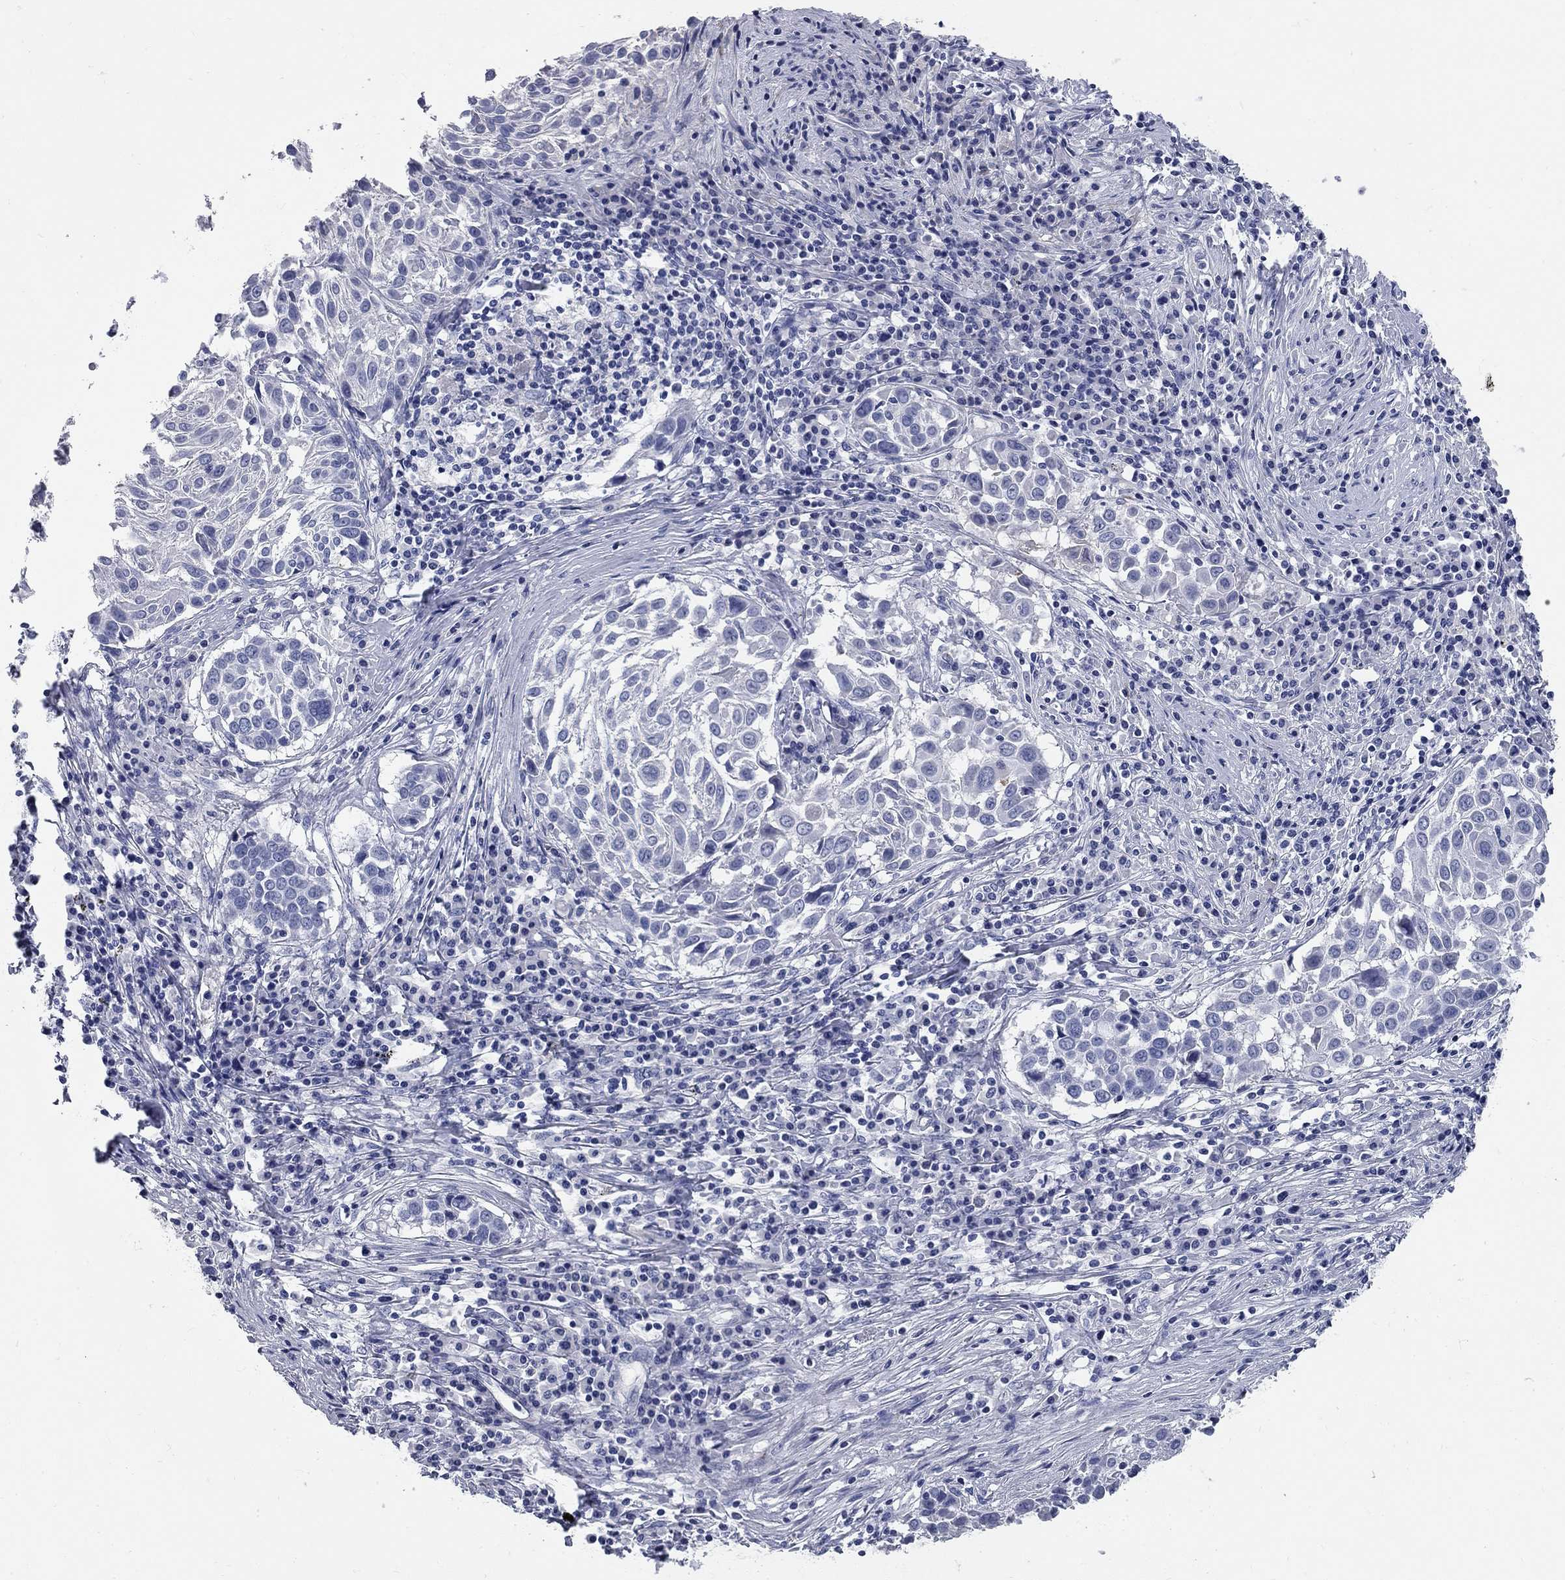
{"staining": {"intensity": "negative", "quantity": "none", "location": "none"}, "tissue": "lung cancer", "cell_type": "Tumor cells", "image_type": "cancer", "snomed": [{"axis": "morphology", "description": "Squamous cell carcinoma, NOS"}, {"axis": "topography", "description": "Lung"}], "caption": "High magnification brightfield microscopy of lung cancer (squamous cell carcinoma) stained with DAB (3,3'-diaminobenzidine) (brown) and counterstained with hematoxylin (blue): tumor cells show no significant staining.", "gene": "SYT12", "patient": {"sex": "male", "age": 57}}